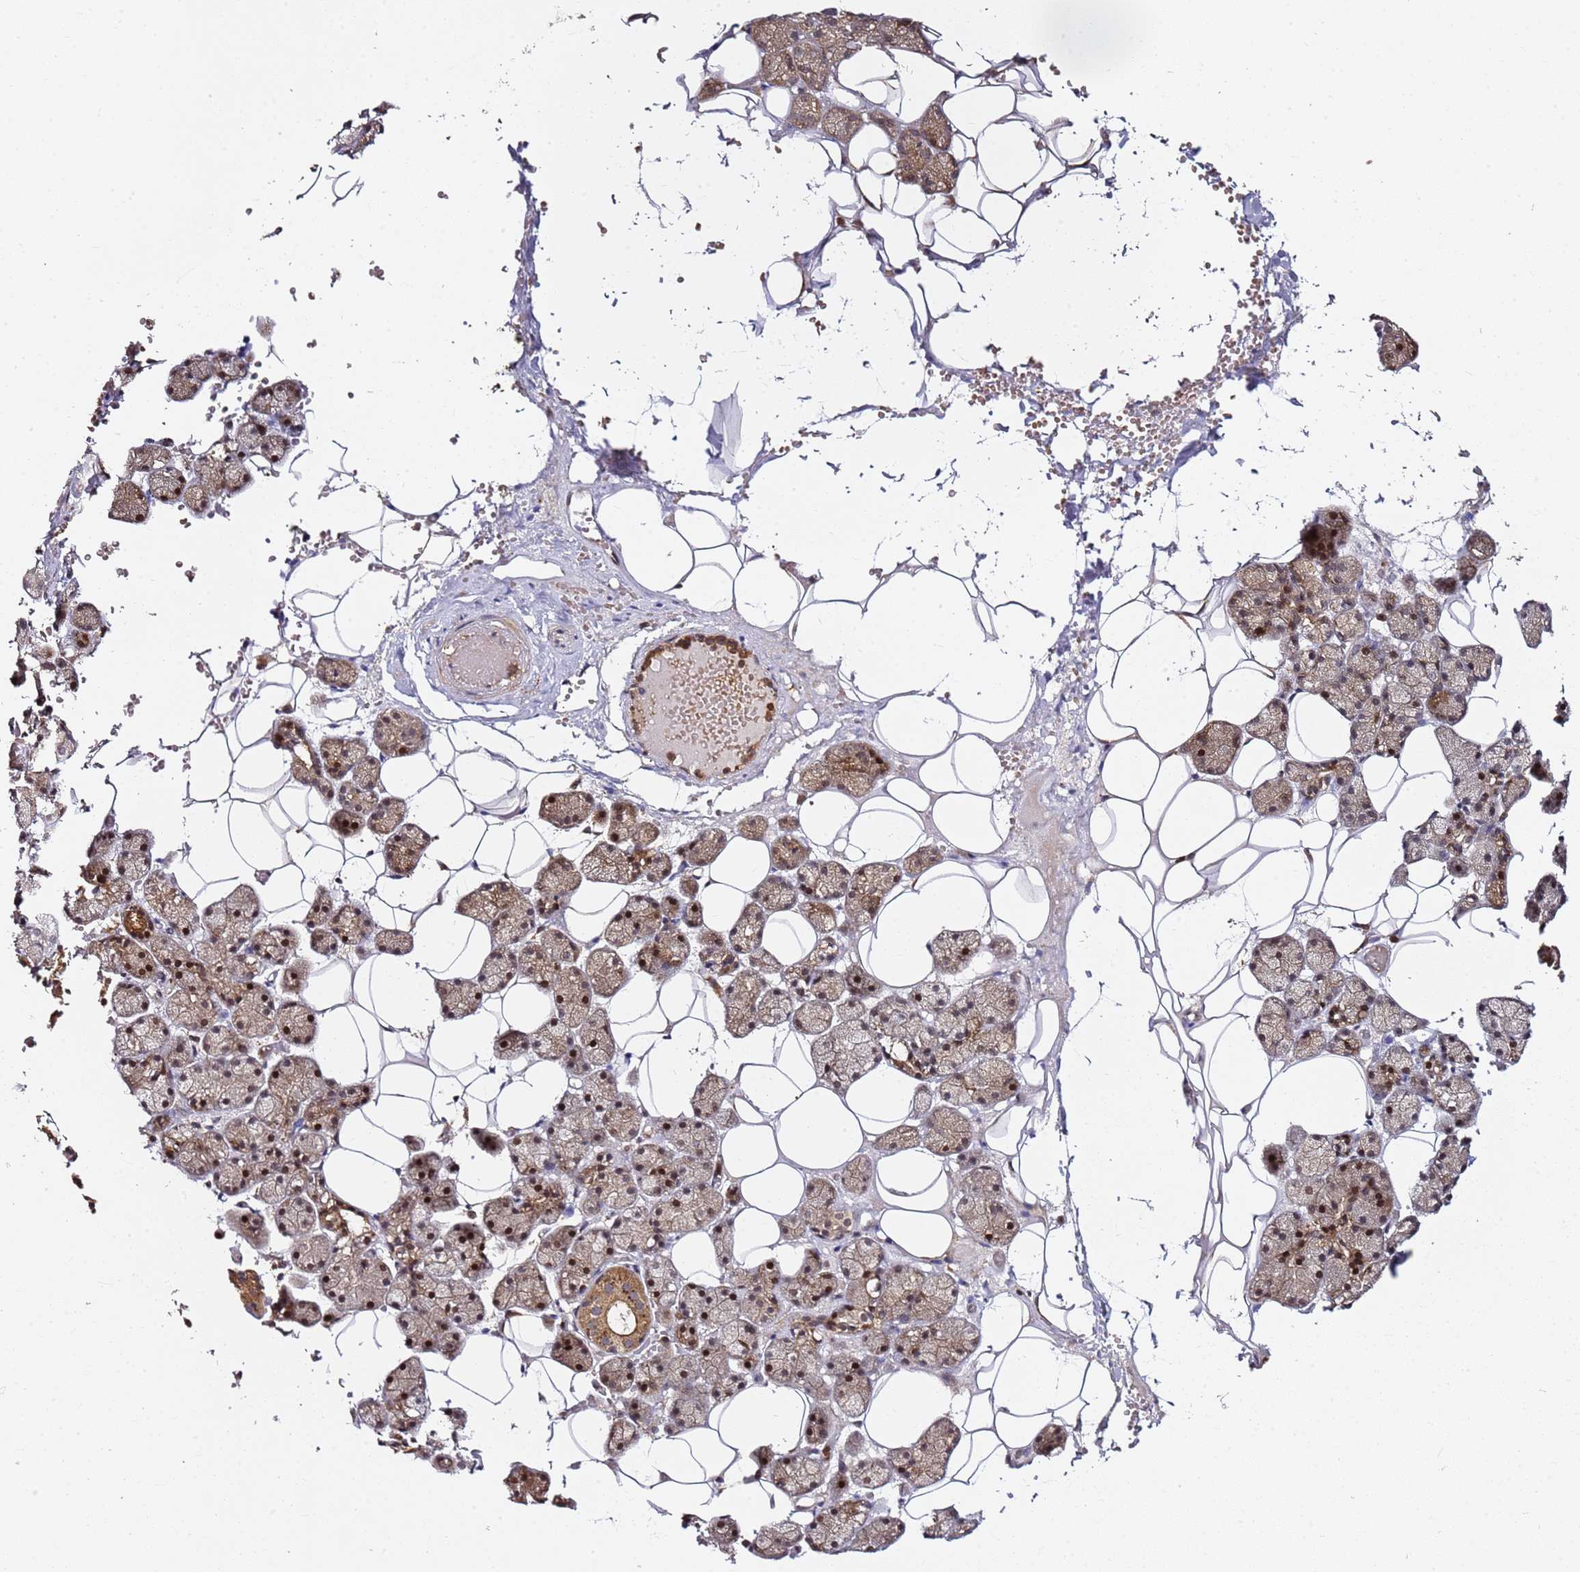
{"staining": {"intensity": "moderate", "quantity": "25%-75%", "location": "cytoplasmic/membranous,nuclear"}, "tissue": "salivary gland", "cell_type": "Glandular cells", "image_type": "normal", "snomed": [{"axis": "morphology", "description": "Normal tissue, NOS"}, {"axis": "topography", "description": "Salivary gland"}], "caption": "DAB immunohistochemical staining of benign human salivary gland displays moderate cytoplasmic/membranous,nuclear protein staining in about 25%-75% of glandular cells. (IHC, brightfield microscopy, high magnification).", "gene": "PRMT7", "patient": {"sex": "female", "age": 33}}